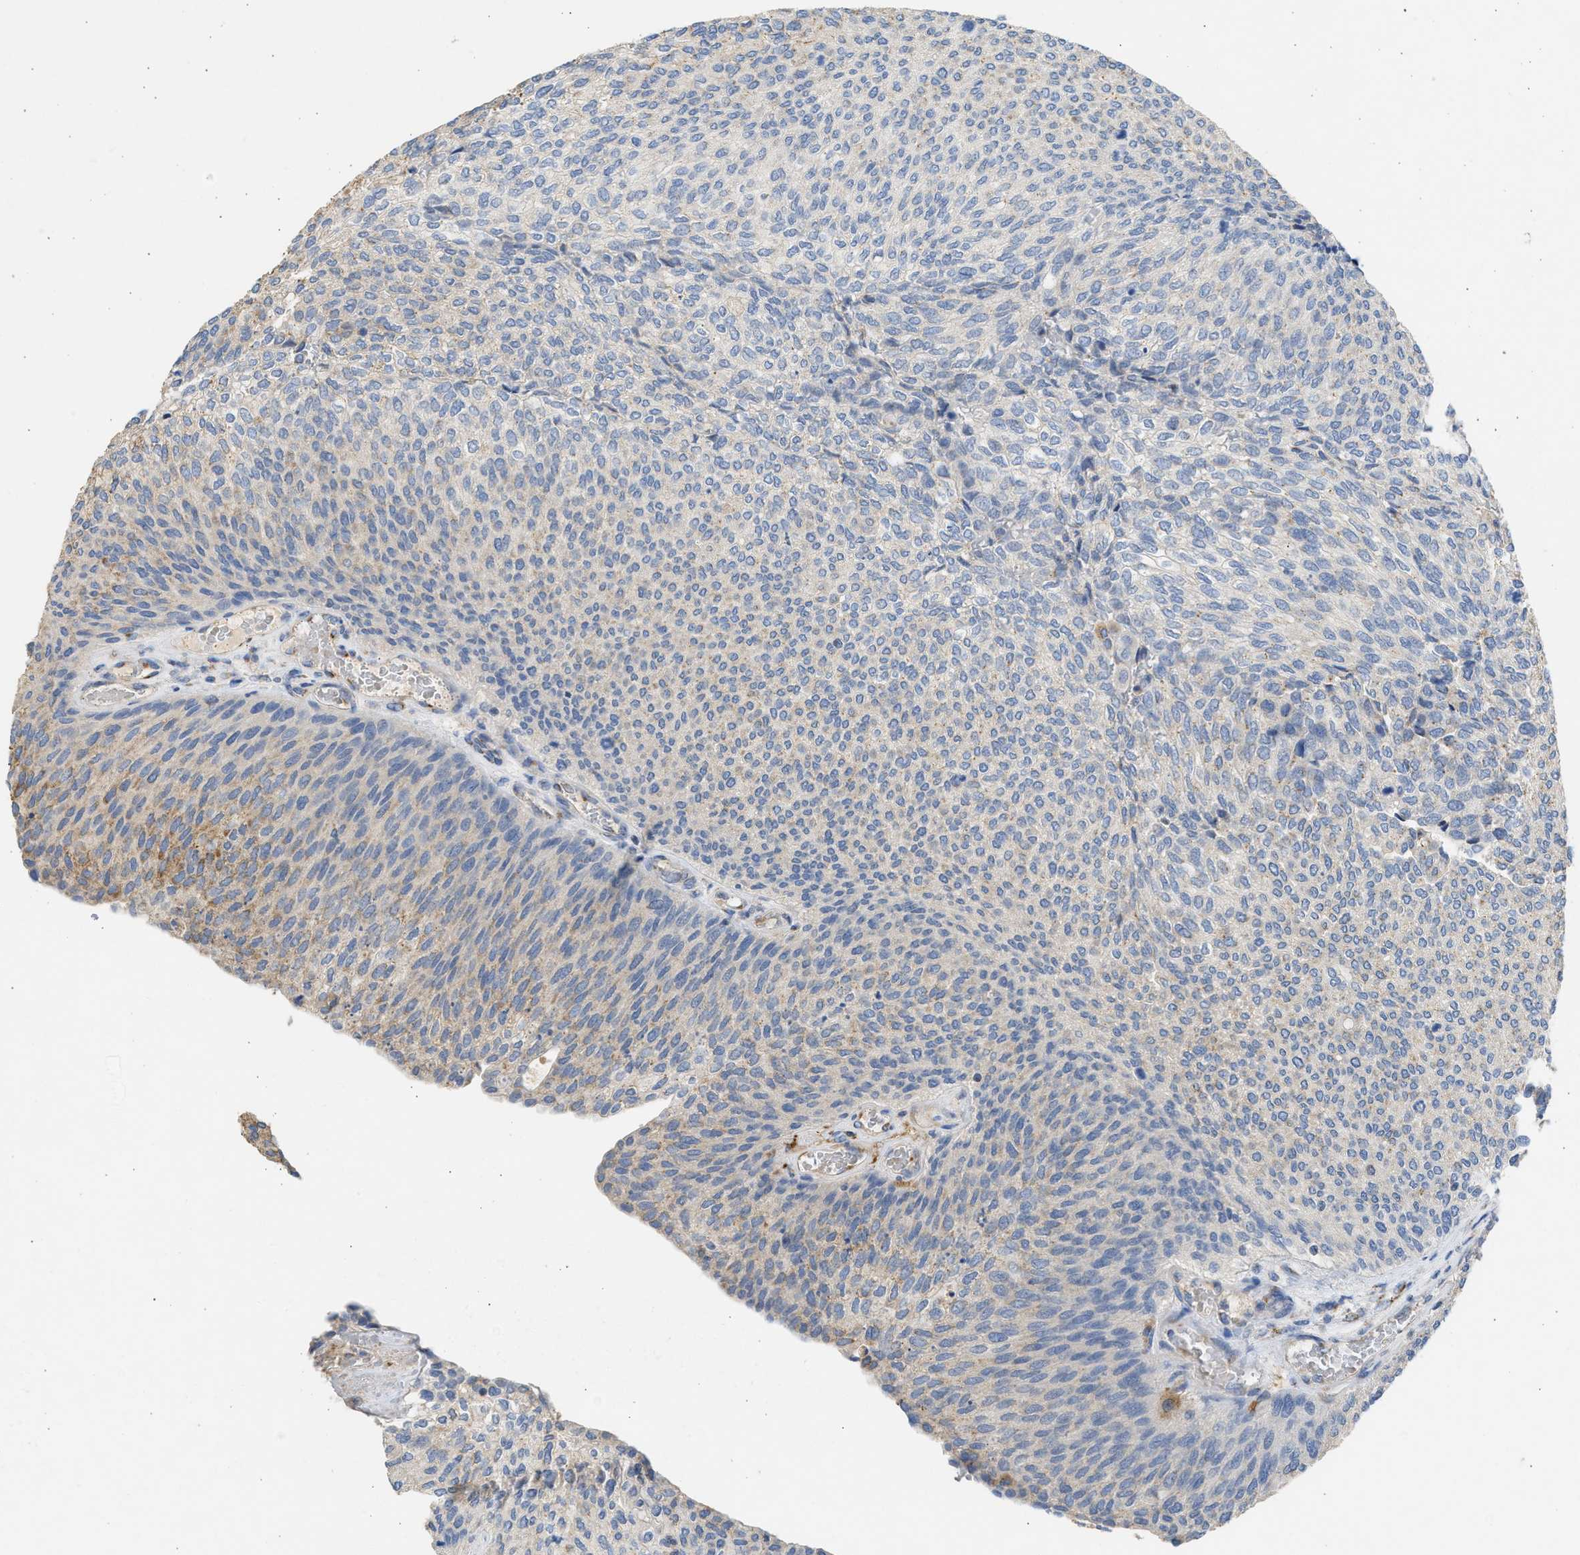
{"staining": {"intensity": "moderate", "quantity": "25%-75%", "location": "cytoplasmic/membranous"}, "tissue": "urothelial cancer", "cell_type": "Tumor cells", "image_type": "cancer", "snomed": [{"axis": "morphology", "description": "Urothelial carcinoma, Low grade"}, {"axis": "topography", "description": "Urinary bladder"}], "caption": "Brown immunohistochemical staining in human urothelial cancer displays moderate cytoplasmic/membranous staining in about 25%-75% of tumor cells. (DAB (3,3'-diaminobenzidine) IHC with brightfield microscopy, high magnification).", "gene": "IPO8", "patient": {"sex": "female", "age": 79}}